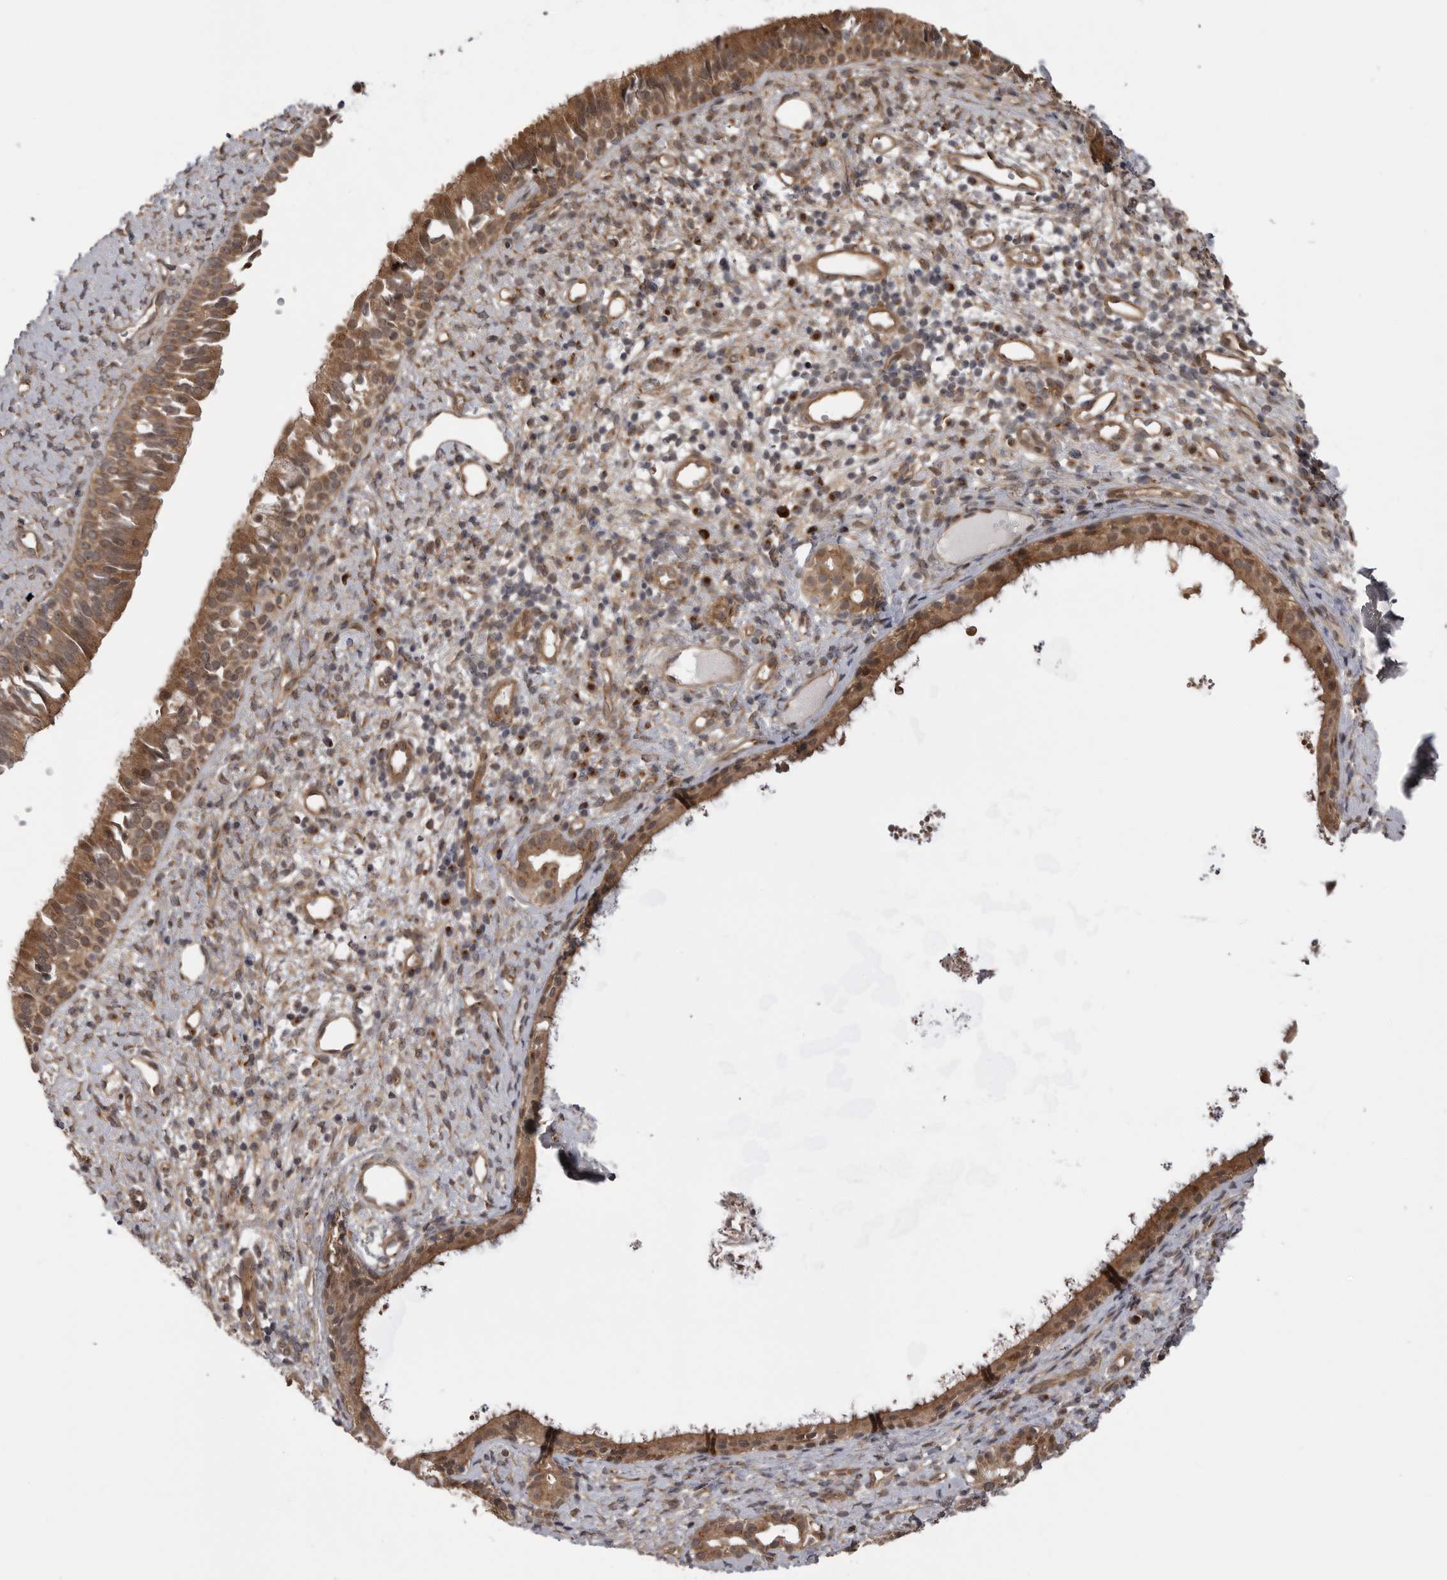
{"staining": {"intensity": "moderate", "quantity": ">75%", "location": "cytoplasmic/membranous,nuclear"}, "tissue": "nasopharynx", "cell_type": "Respiratory epithelial cells", "image_type": "normal", "snomed": [{"axis": "morphology", "description": "Normal tissue, NOS"}, {"axis": "topography", "description": "Nasopharynx"}], "caption": "About >75% of respiratory epithelial cells in benign nasopharynx show moderate cytoplasmic/membranous,nuclear protein staining as visualized by brown immunohistochemical staining.", "gene": "PDCL", "patient": {"sex": "male", "age": 22}}